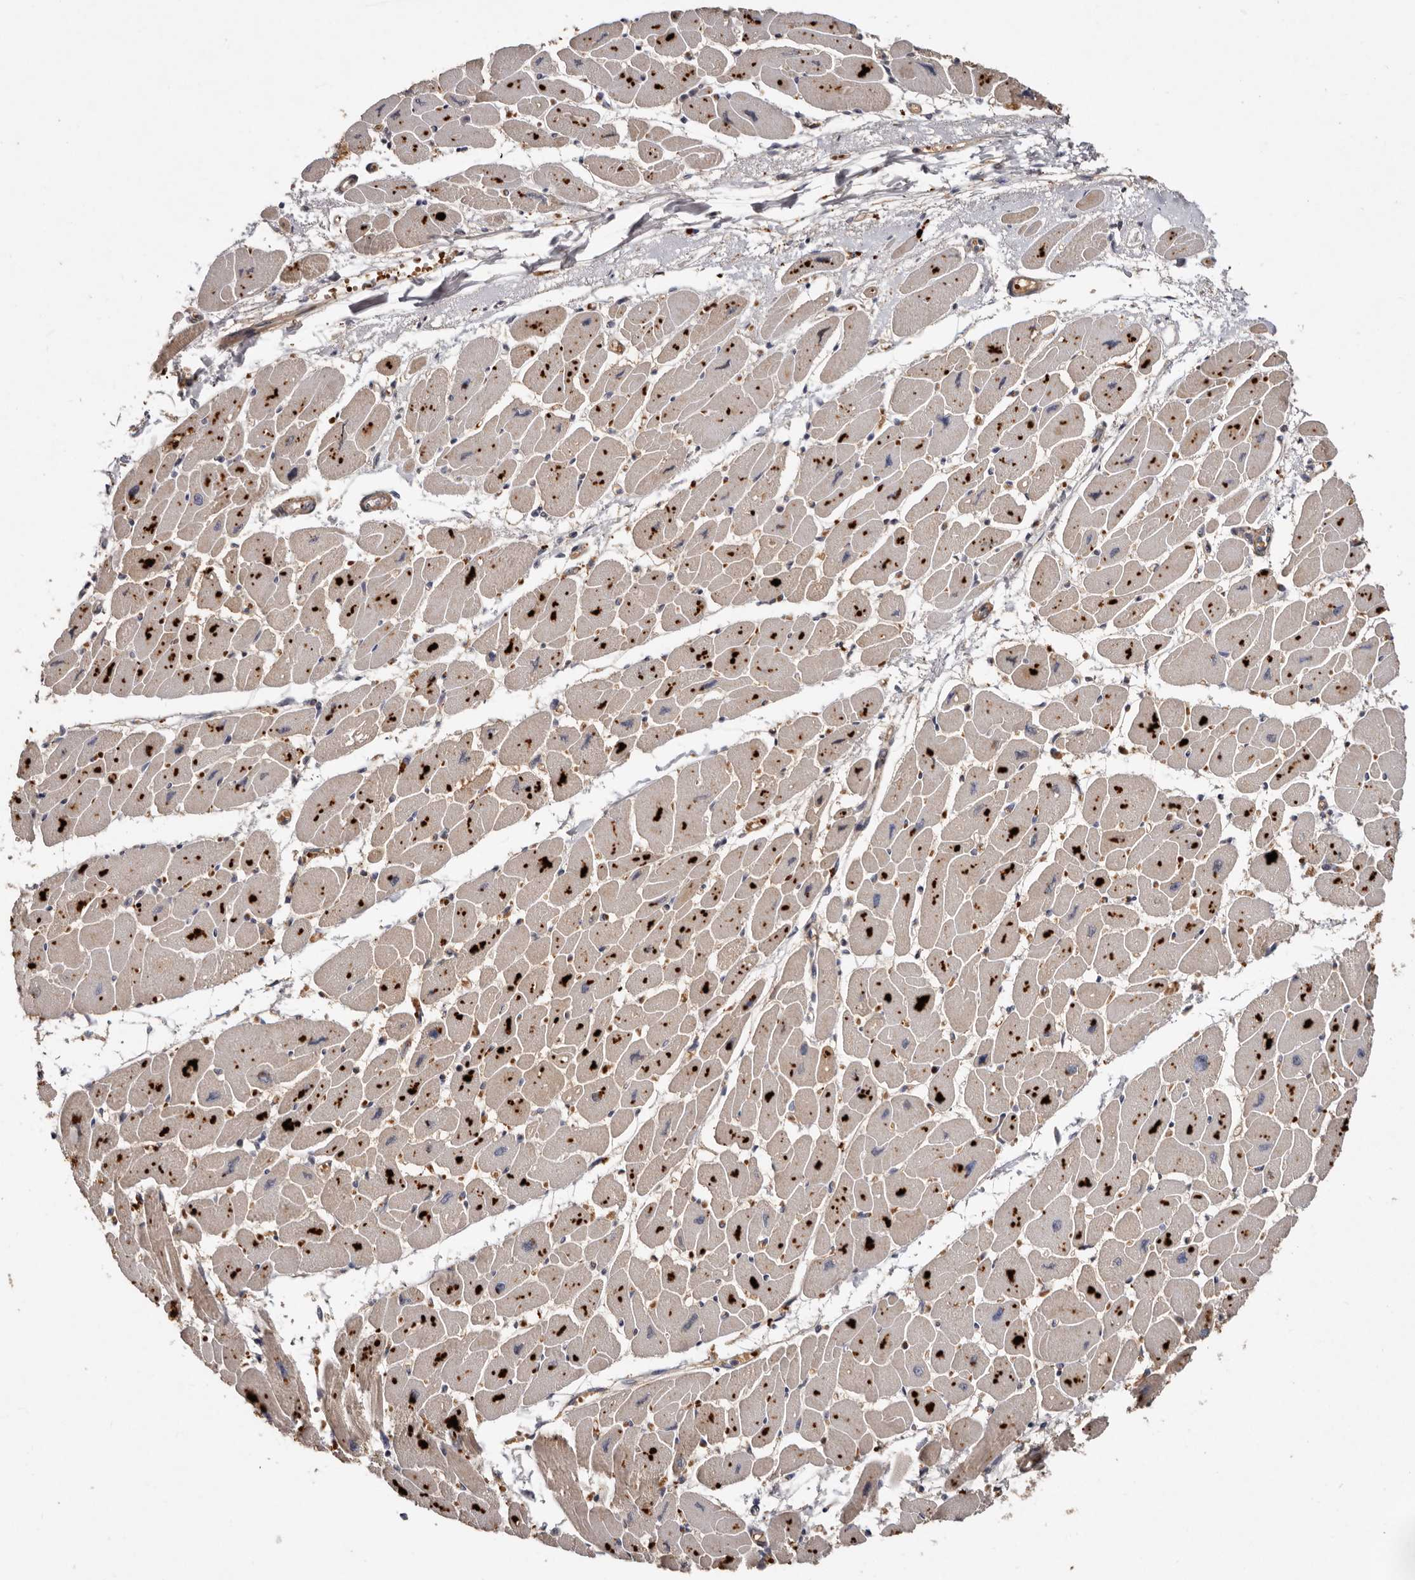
{"staining": {"intensity": "strong", "quantity": ">75%", "location": "cytoplasmic/membranous"}, "tissue": "heart muscle", "cell_type": "Cardiomyocytes", "image_type": "normal", "snomed": [{"axis": "morphology", "description": "Normal tissue, NOS"}, {"axis": "topography", "description": "Heart"}], "caption": "The histopathology image reveals immunohistochemical staining of normal heart muscle. There is strong cytoplasmic/membranous staining is identified in approximately >75% of cardiomyocytes.", "gene": "GOT1L1", "patient": {"sex": "female", "age": 54}}